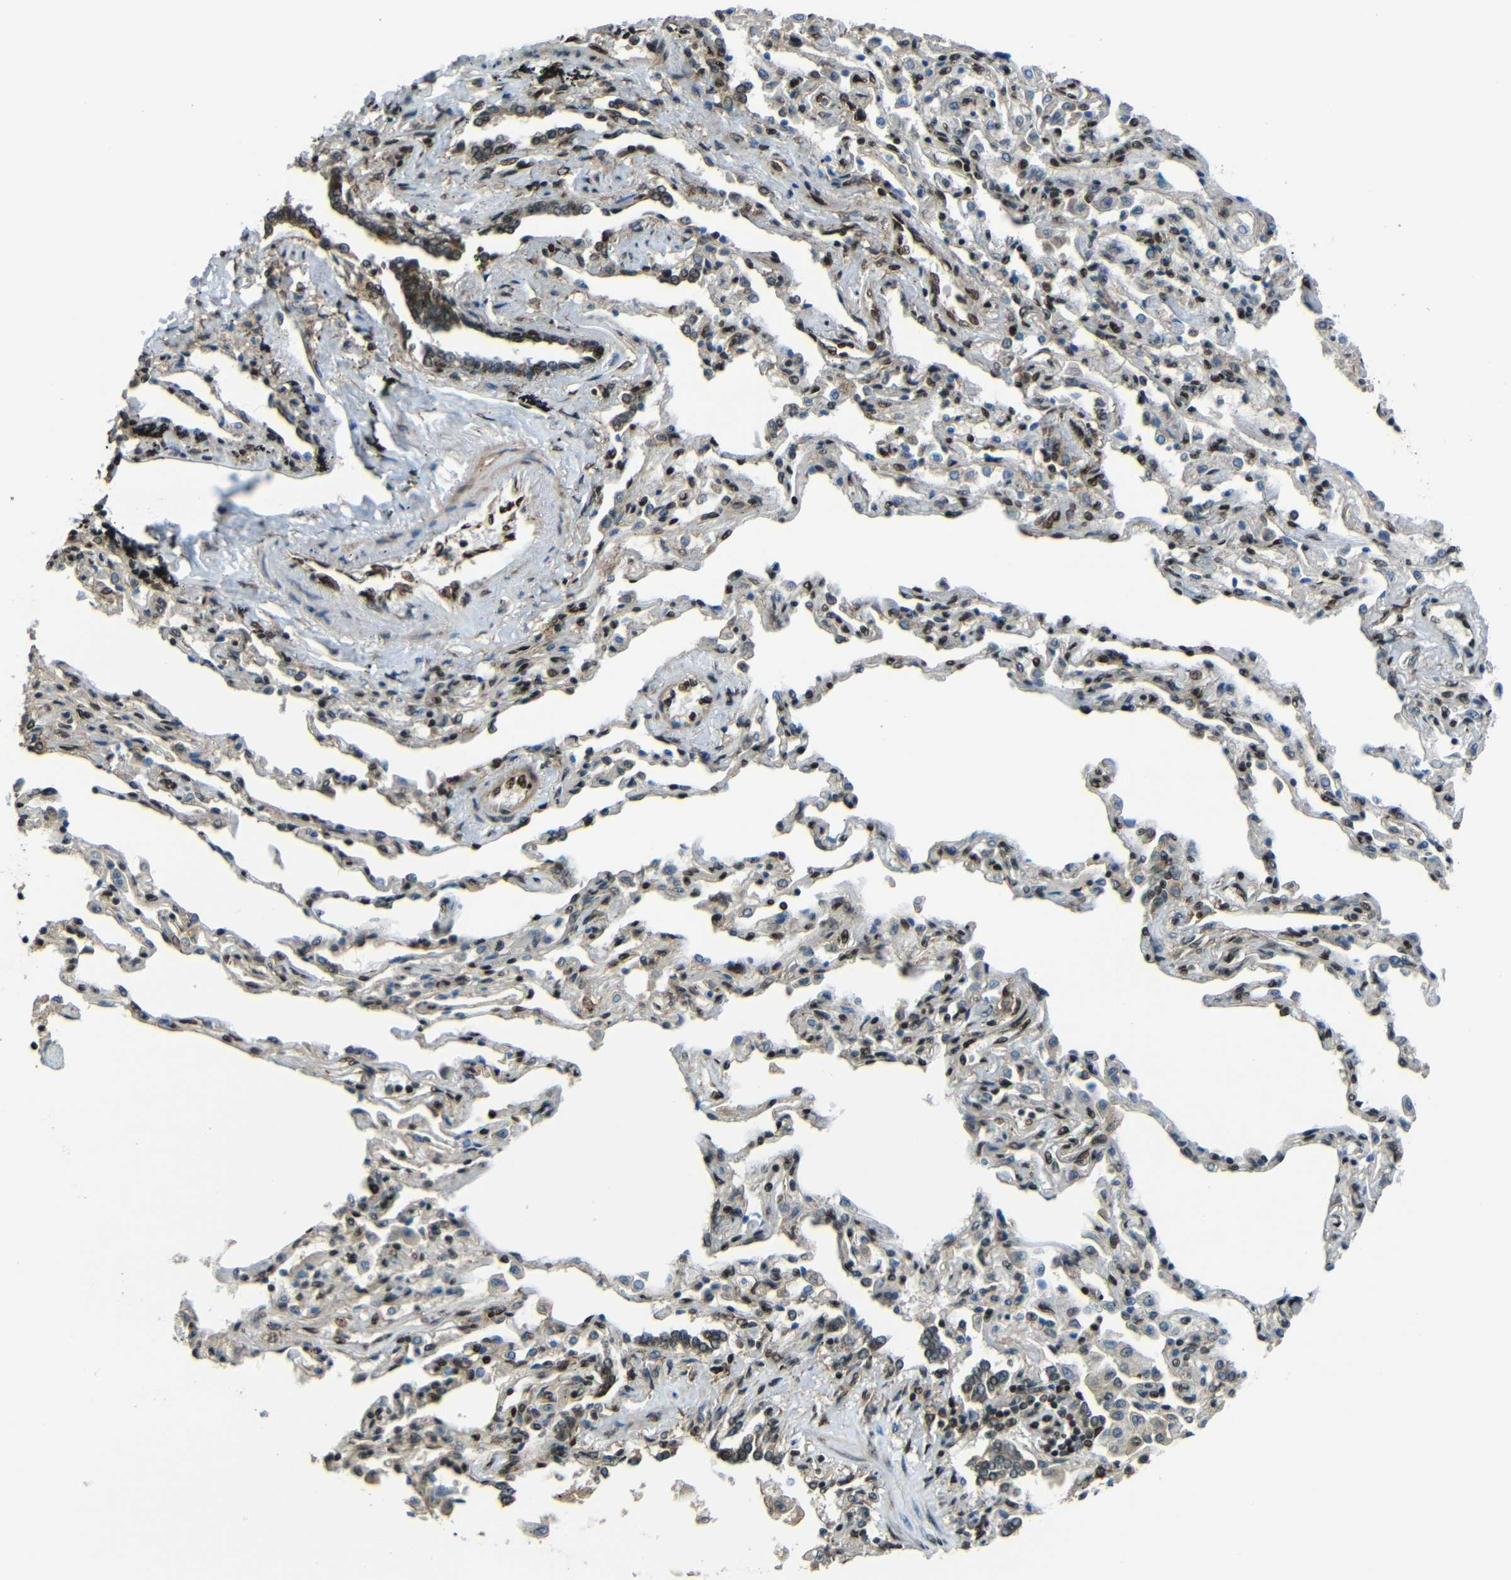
{"staining": {"intensity": "moderate", "quantity": "25%-75%", "location": "nuclear"}, "tissue": "bronchus", "cell_type": "Respiratory epithelial cells", "image_type": "normal", "snomed": [{"axis": "morphology", "description": "Normal tissue, NOS"}, {"axis": "topography", "description": "Lung"}], "caption": "Protein expression analysis of benign bronchus shows moderate nuclear expression in approximately 25%-75% of respiratory epithelial cells. The protein of interest is stained brown, and the nuclei are stained in blue (DAB IHC with brightfield microscopy, high magnification).", "gene": "PSIP1", "patient": {"sex": "male", "age": 64}}